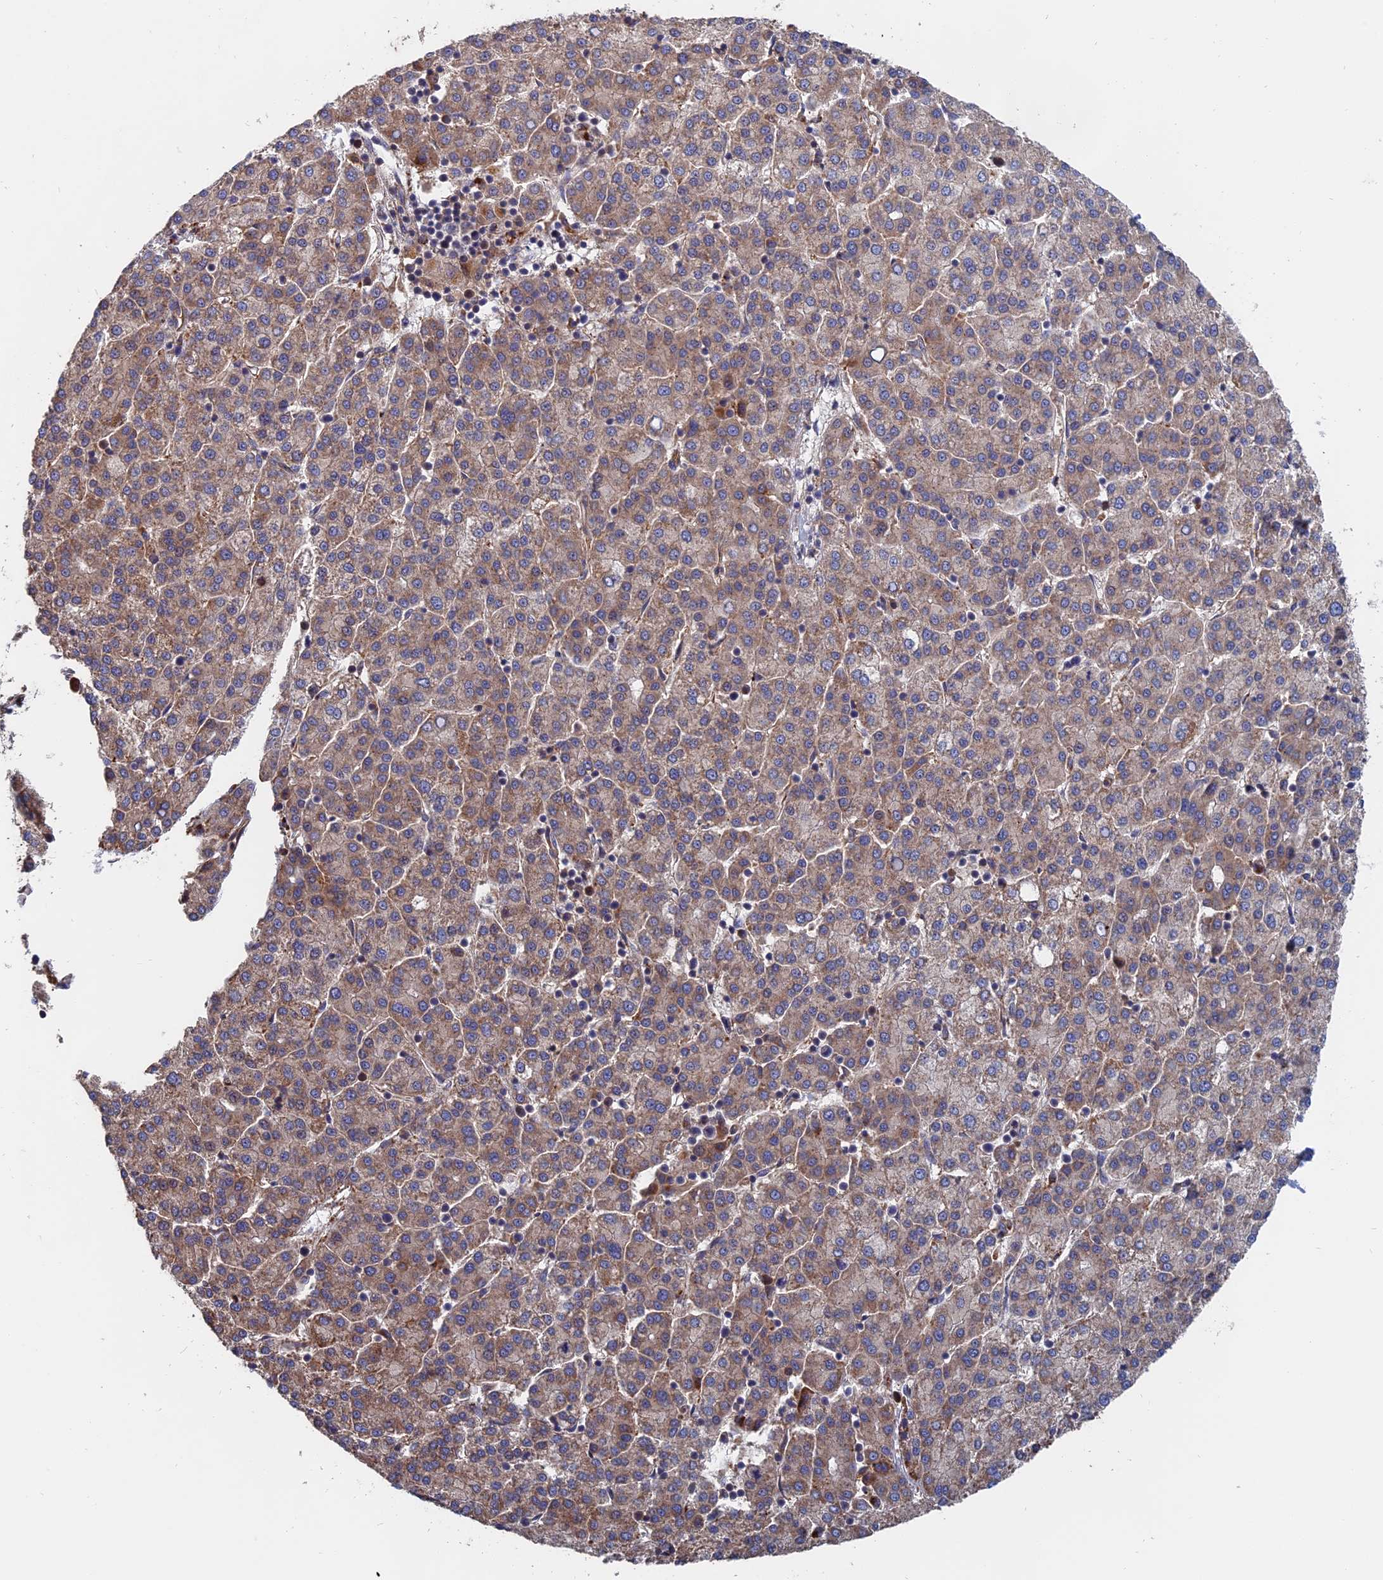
{"staining": {"intensity": "weak", "quantity": ">75%", "location": "cytoplasmic/membranous"}, "tissue": "liver cancer", "cell_type": "Tumor cells", "image_type": "cancer", "snomed": [{"axis": "morphology", "description": "Carcinoma, Hepatocellular, NOS"}, {"axis": "topography", "description": "Liver"}], "caption": "A high-resolution histopathology image shows IHC staining of liver cancer (hepatocellular carcinoma), which reveals weak cytoplasmic/membranous positivity in approximately >75% of tumor cells. (IHC, brightfield microscopy, high magnification).", "gene": "TRAPPC2L", "patient": {"sex": "female", "age": 58}}